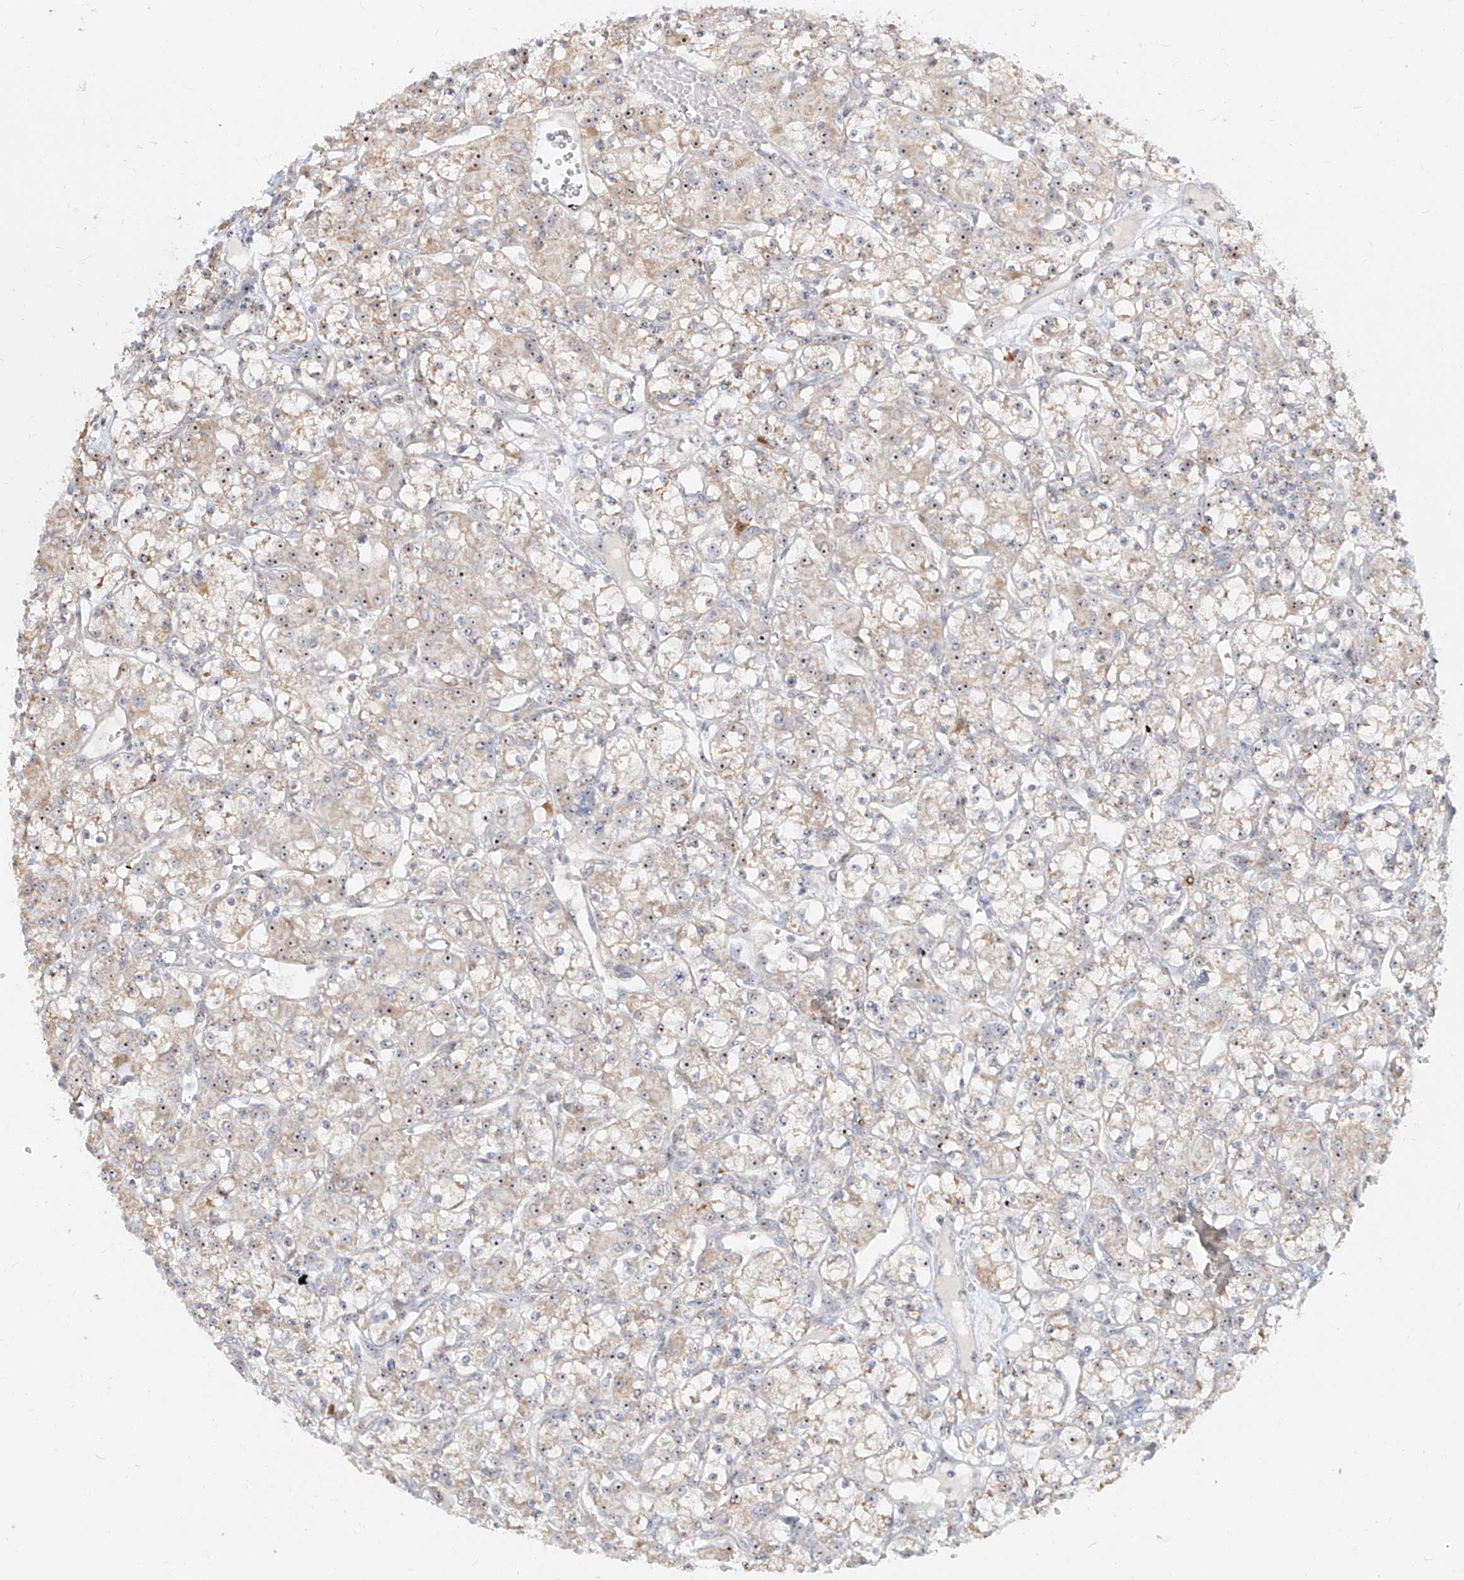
{"staining": {"intensity": "weak", "quantity": "25%-75%", "location": "cytoplasmic/membranous,nuclear"}, "tissue": "renal cancer", "cell_type": "Tumor cells", "image_type": "cancer", "snomed": [{"axis": "morphology", "description": "Adenocarcinoma, NOS"}, {"axis": "topography", "description": "Kidney"}], "caption": "Protein expression analysis of human renal cancer reveals weak cytoplasmic/membranous and nuclear positivity in about 25%-75% of tumor cells.", "gene": "BYSL", "patient": {"sex": "female", "age": 59}}